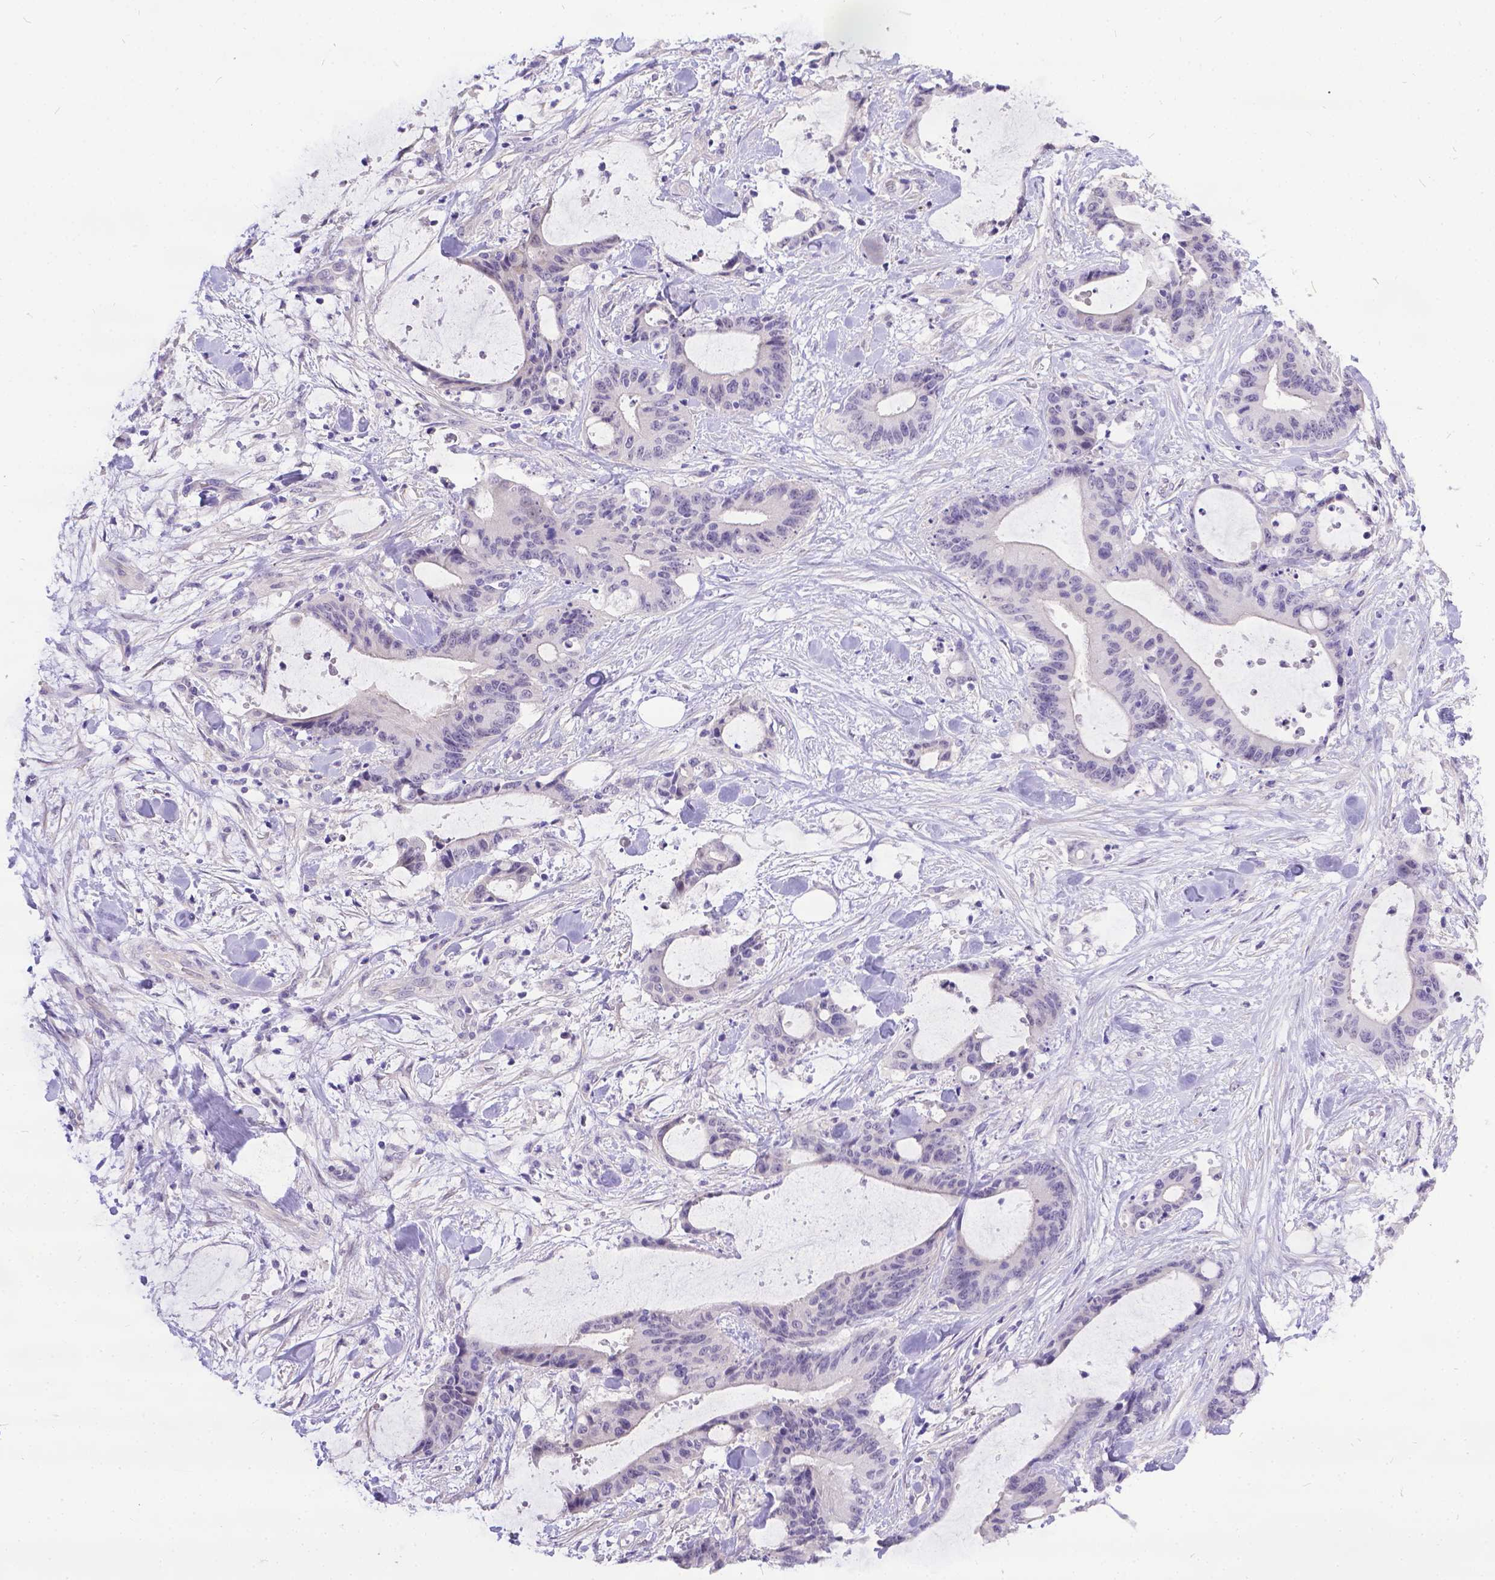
{"staining": {"intensity": "negative", "quantity": "none", "location": "none"}, "tissue": "liver cancer", "cell_type": "Tumor cells", "image_type": "cancer", "snomed": [{"axis": "morphology", "description": "Cholangiocarcinoma"}, {"axis": "topography", "description": "Liver"}], "caption": "Tumor cells are negative for protein expression in human liver cholangiocarcinoma.", "gene": "DLEC1", "patient": {"sex": "female", "age": 73}}